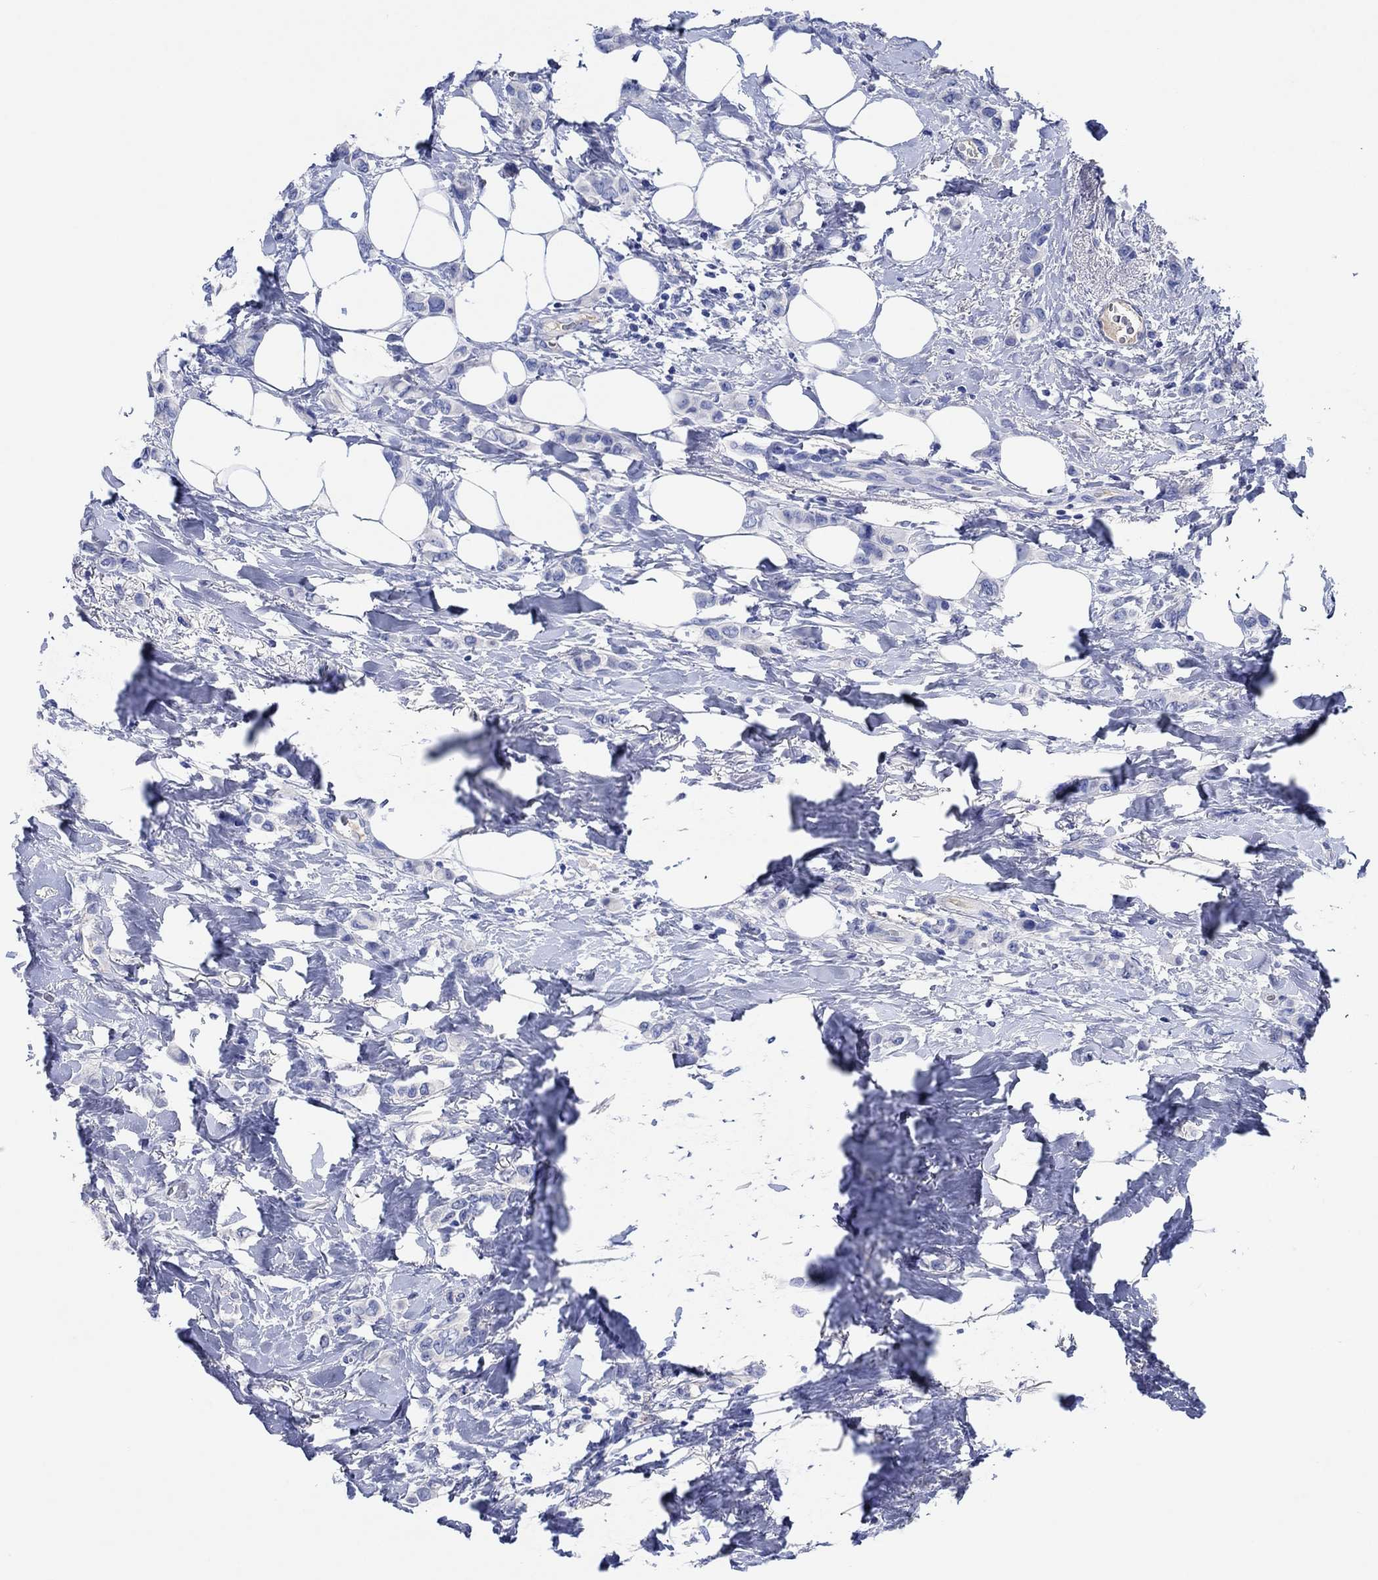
{"staining": {"intensity": "negative", "quantity": "none", "location": "none"}, "tissue": "breast cancer", "cell_type": "Tumor cells", "image_type": "cancer", "snomed": [{"axis": "morphology", "description": "Lobular carcinoma"}, {"axis": "topography", "description": "Breast"}], "caption": "Human breast cancer (lobular carcinoma) stained for a protein using IHC demonstrates no staining in tumor cells.", "gene": "CPNE6", "patient": {"sex": "female", "age": 66}}